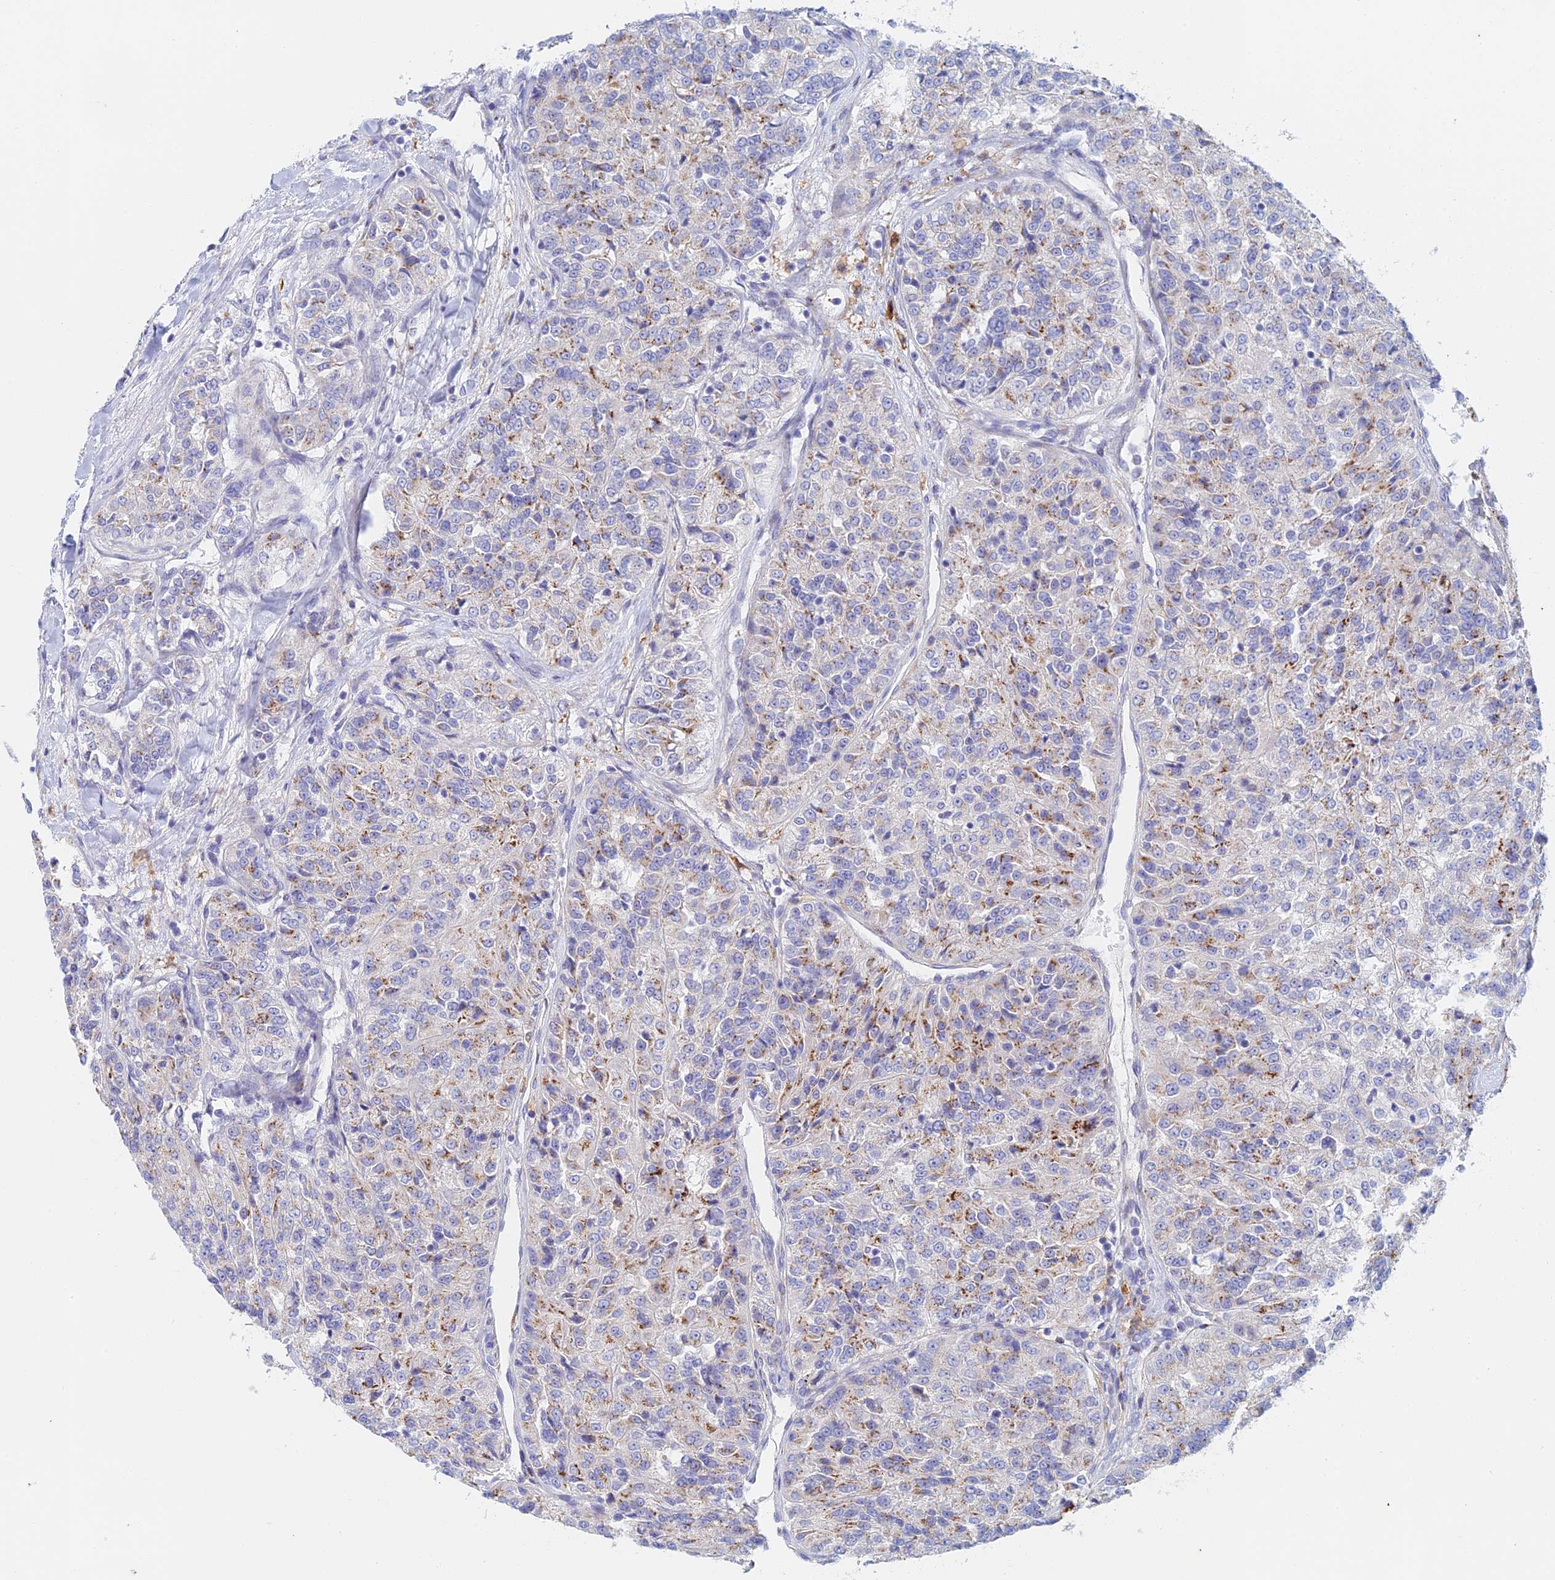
{"staining": {"intensity": "moderate", "quantity": "25%-75%", "location": "cytoplasmic/membranous"}, "tissue": "renal cancer", "cell_type": "Tumor cells", "image_type": "cancer", "snomed": [{"axis": "morphology", "description": "Adenocarcinoma, NOS"}, {"axis": "topography", "description": "Kidney"}], "caption": "This image displays immunohistochemistry (IHC) staining of adenocarcinoma (renal), with medium moderate cytoplasmic/membranous expression in approximately 25%-75% of tumor cells.", "gene": "SLC24A3", "patient": {"sex": "female", "age": 63}}